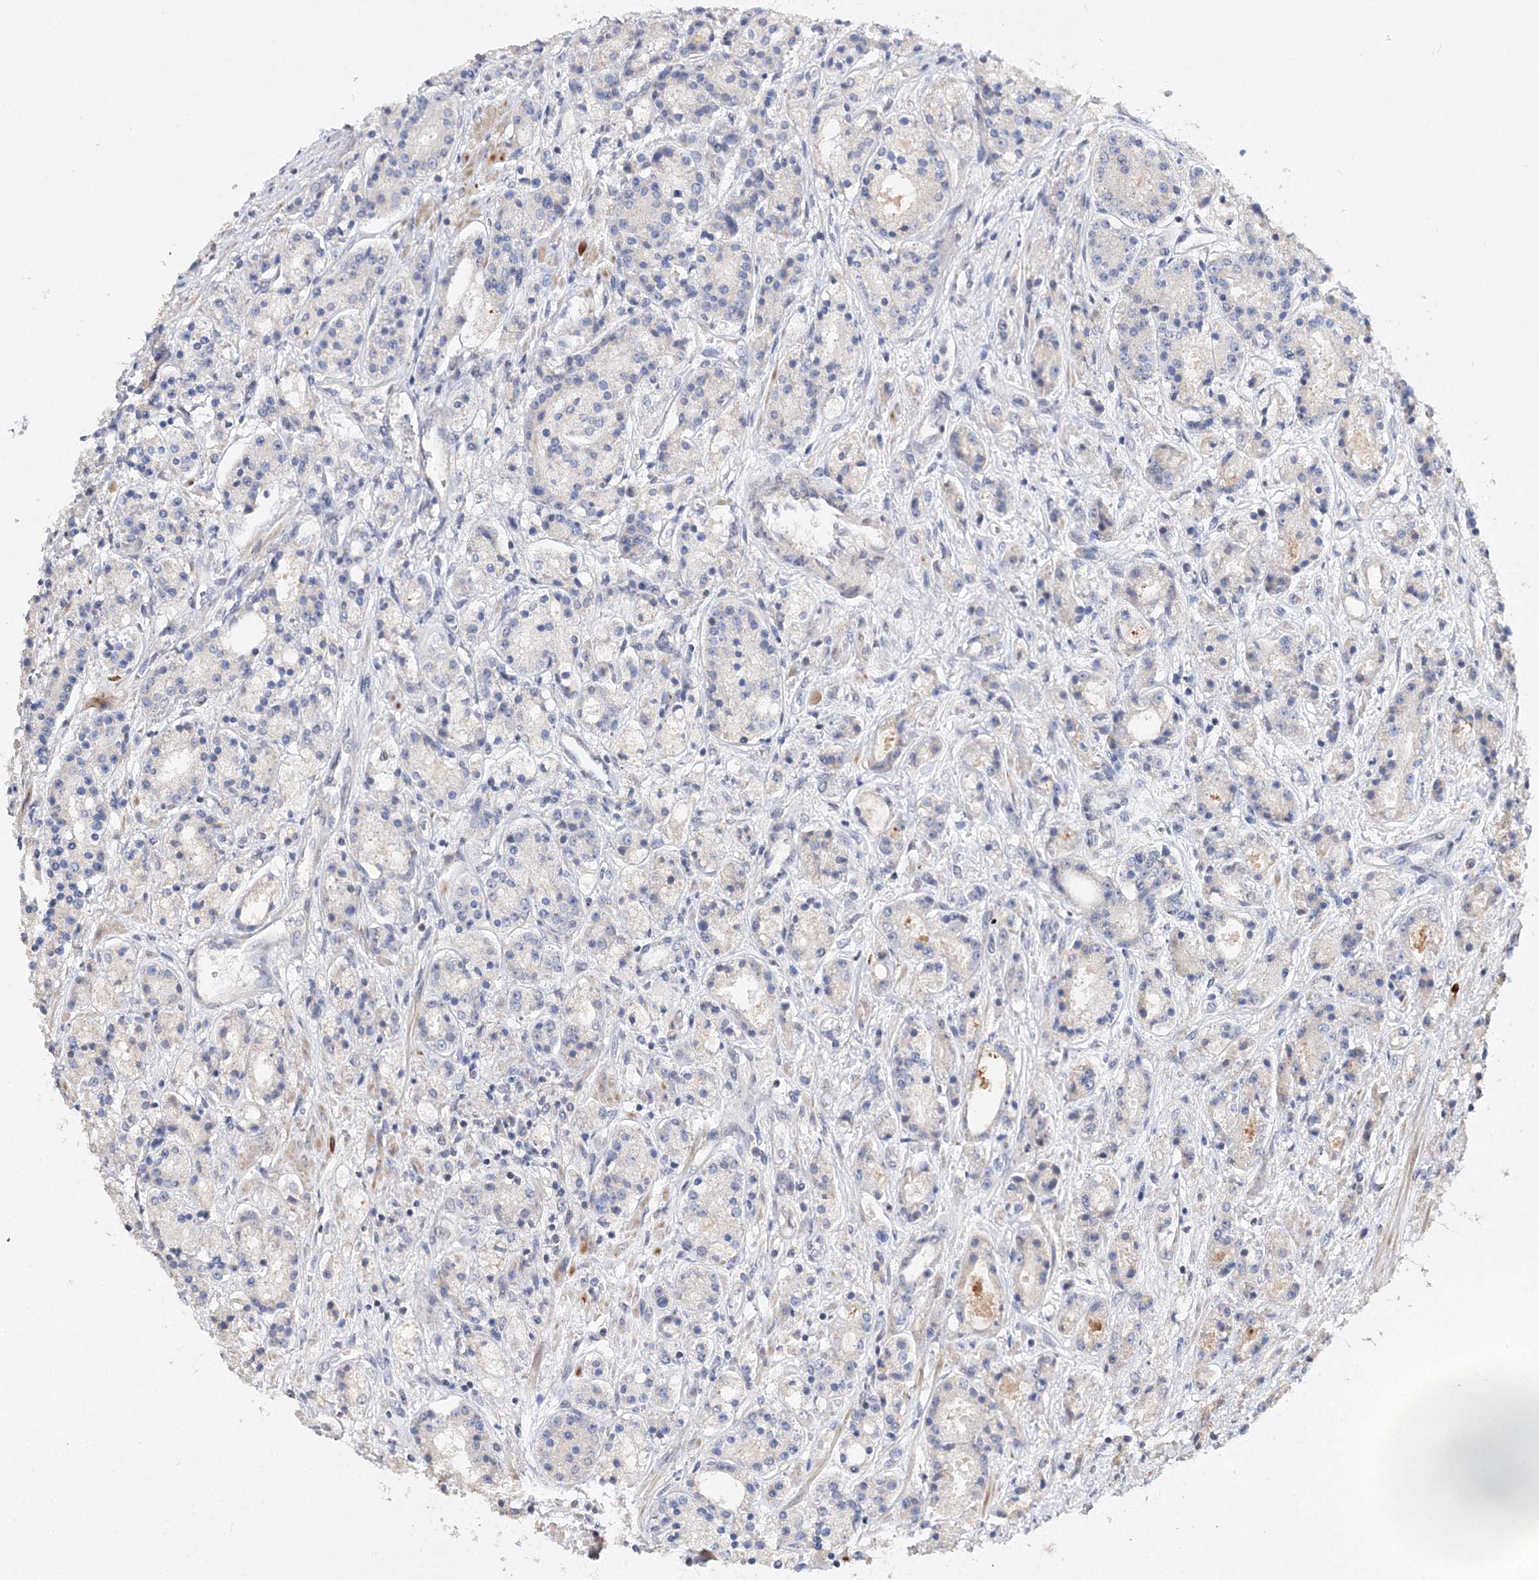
{"staining": {"intensity": "negative", "quantity": "none", "location": "none"}, "tissue": "prostate cancer", "cell_type": "Tumor cells", "image_type": "cancer", "snomed": [{"axis": "morphology", "description": "Adenocarcinoma, High grade"}, {"axis": "topography", "description": "Prostate"}], "caption": "This is an immunohistochemistry photomicrograph of high-grade adenocarcinoma (prostate). There is no expression in tumor cells.", "gene": "GJB5", "patient": {"sex": "male", "age": 60}}